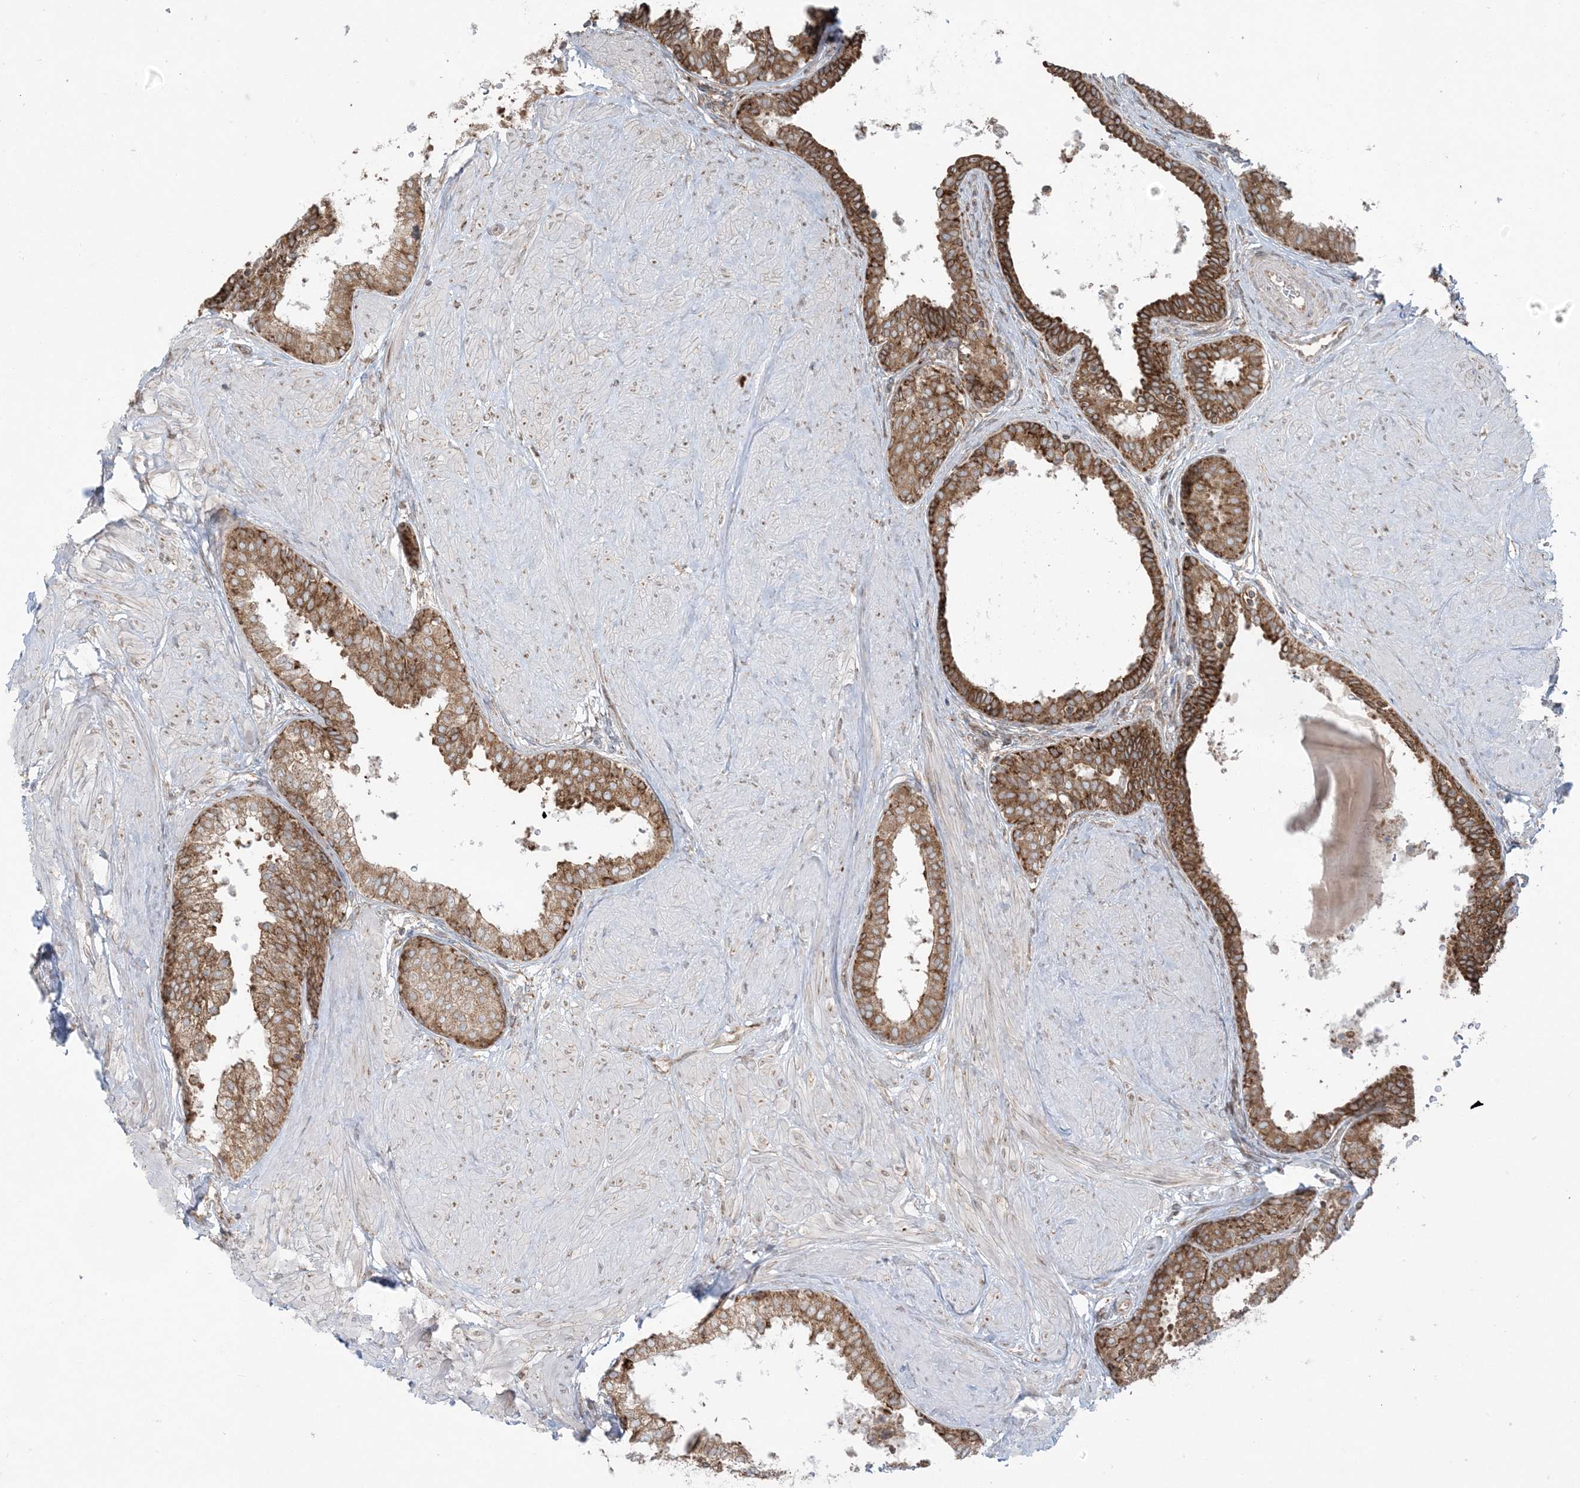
{"staining": {"intensity": "moderate", "quantity": ">75%", "location": "cytoplasmic/membranous"}, "tissue": "prostate", "cell_type": "Glandular cells", "image_type": "normal", "snomed": [{"axis": "morphology", "description": "Normal tissue, NOS"}, {"axis": "topography", "description": "Prostate"}], "caption": "Protein expression analysis of benign prostate displays moderate cytoplasmic/membranous positivity in about >75% of glandular cells.", "gene": "UBXN4", "patient": {"sex": "male", "age": 48}}